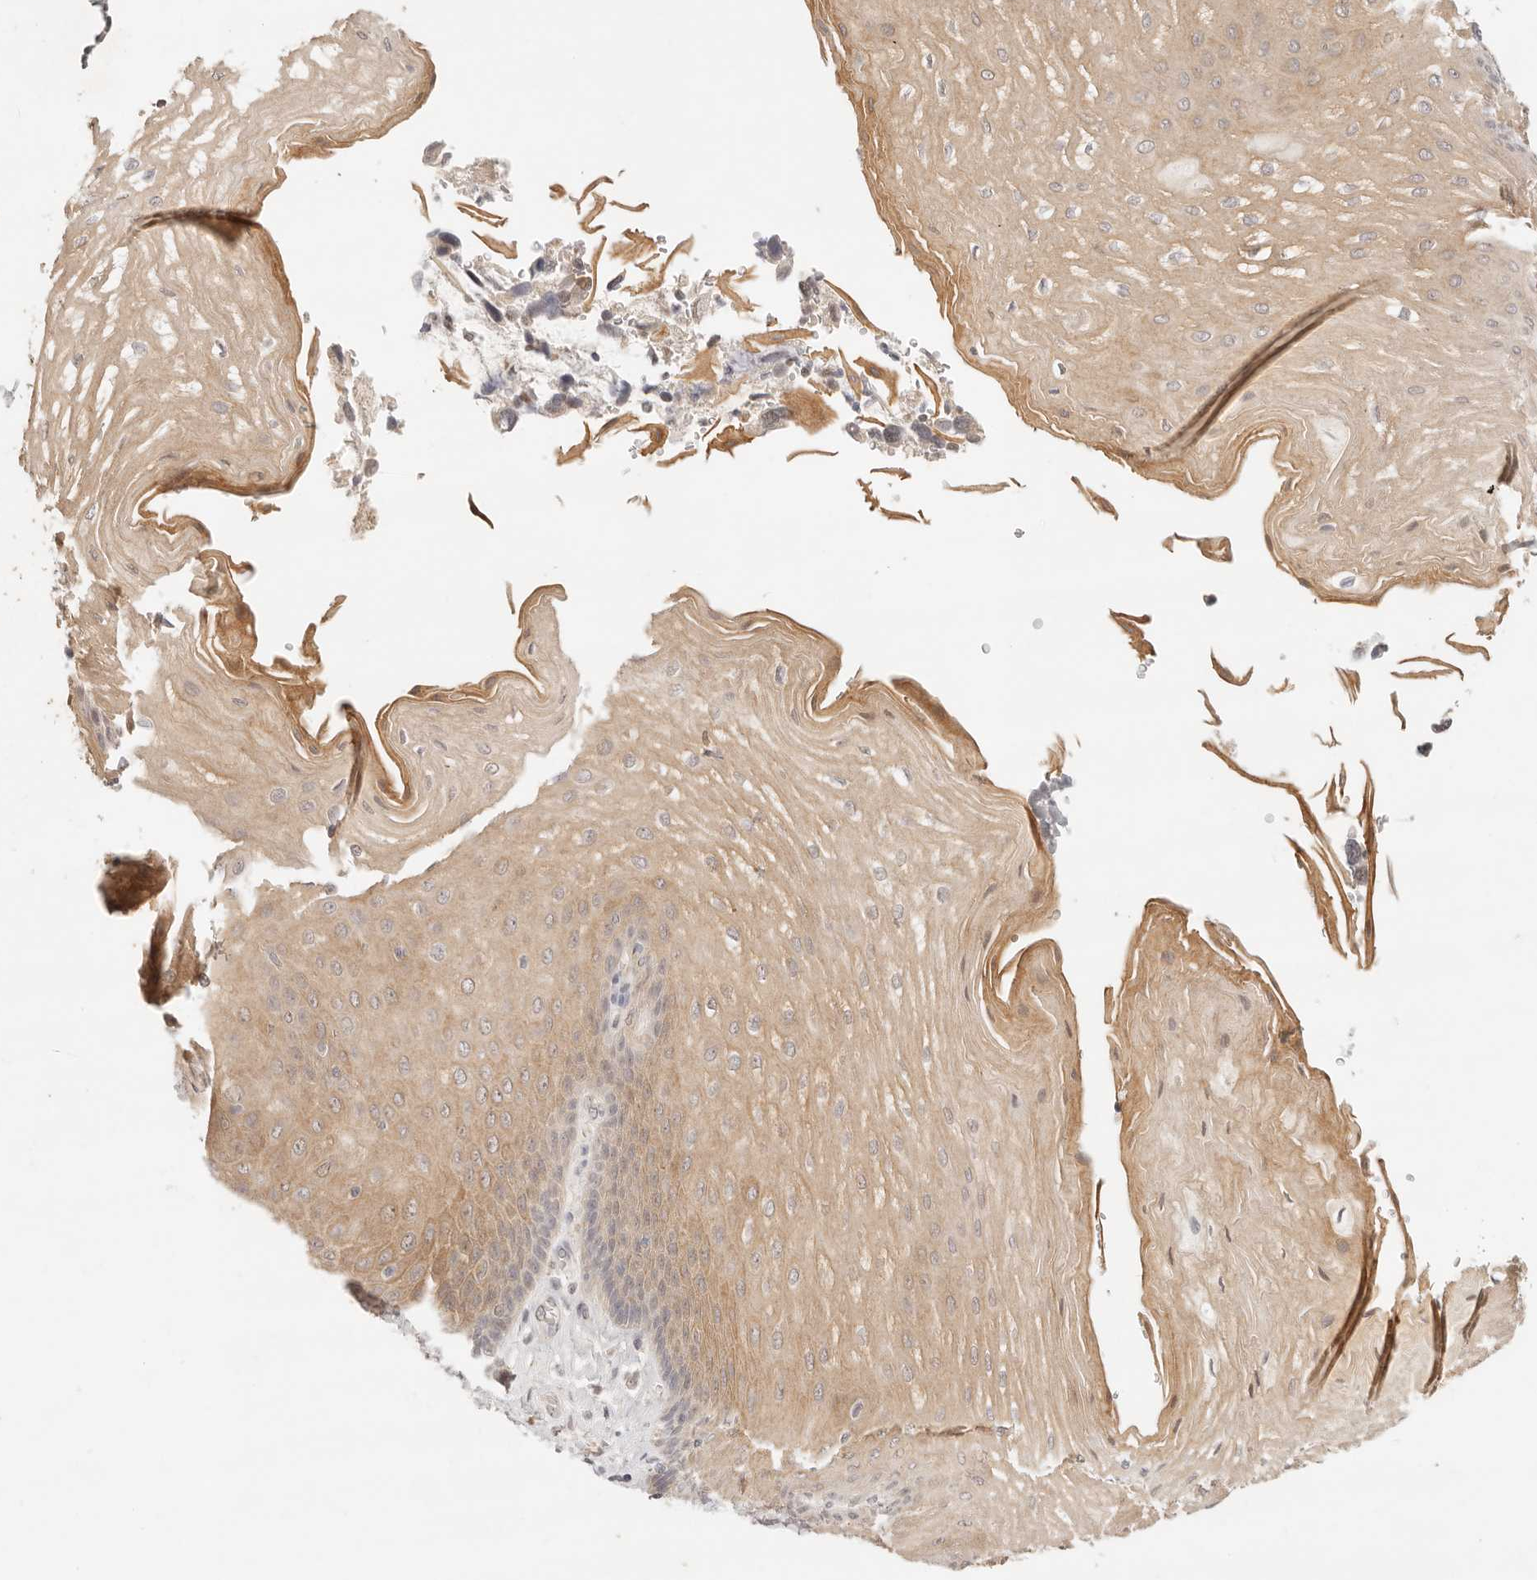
{"staining": {"intensity": "weak", "quantity": ">75%", "location": "cytoplasmic/membranous,nuclear"}, "tissue": "esophagus", "cell_type": "Squamous epithelial cells", "image_type": "normal", "snomed": [{"axis": "morphology", "description": "Normal tissue, NOS"}, {"axis": "topography", "description": "Esophagus"}], "caption": "Protein staining displays weak cytoplasmic/membranous,nuclear expression in about >75% of squamous epithelial cells in normal esophagus.", "gene": "GPR156", "patient": {"sex": "male", "age": 54}}